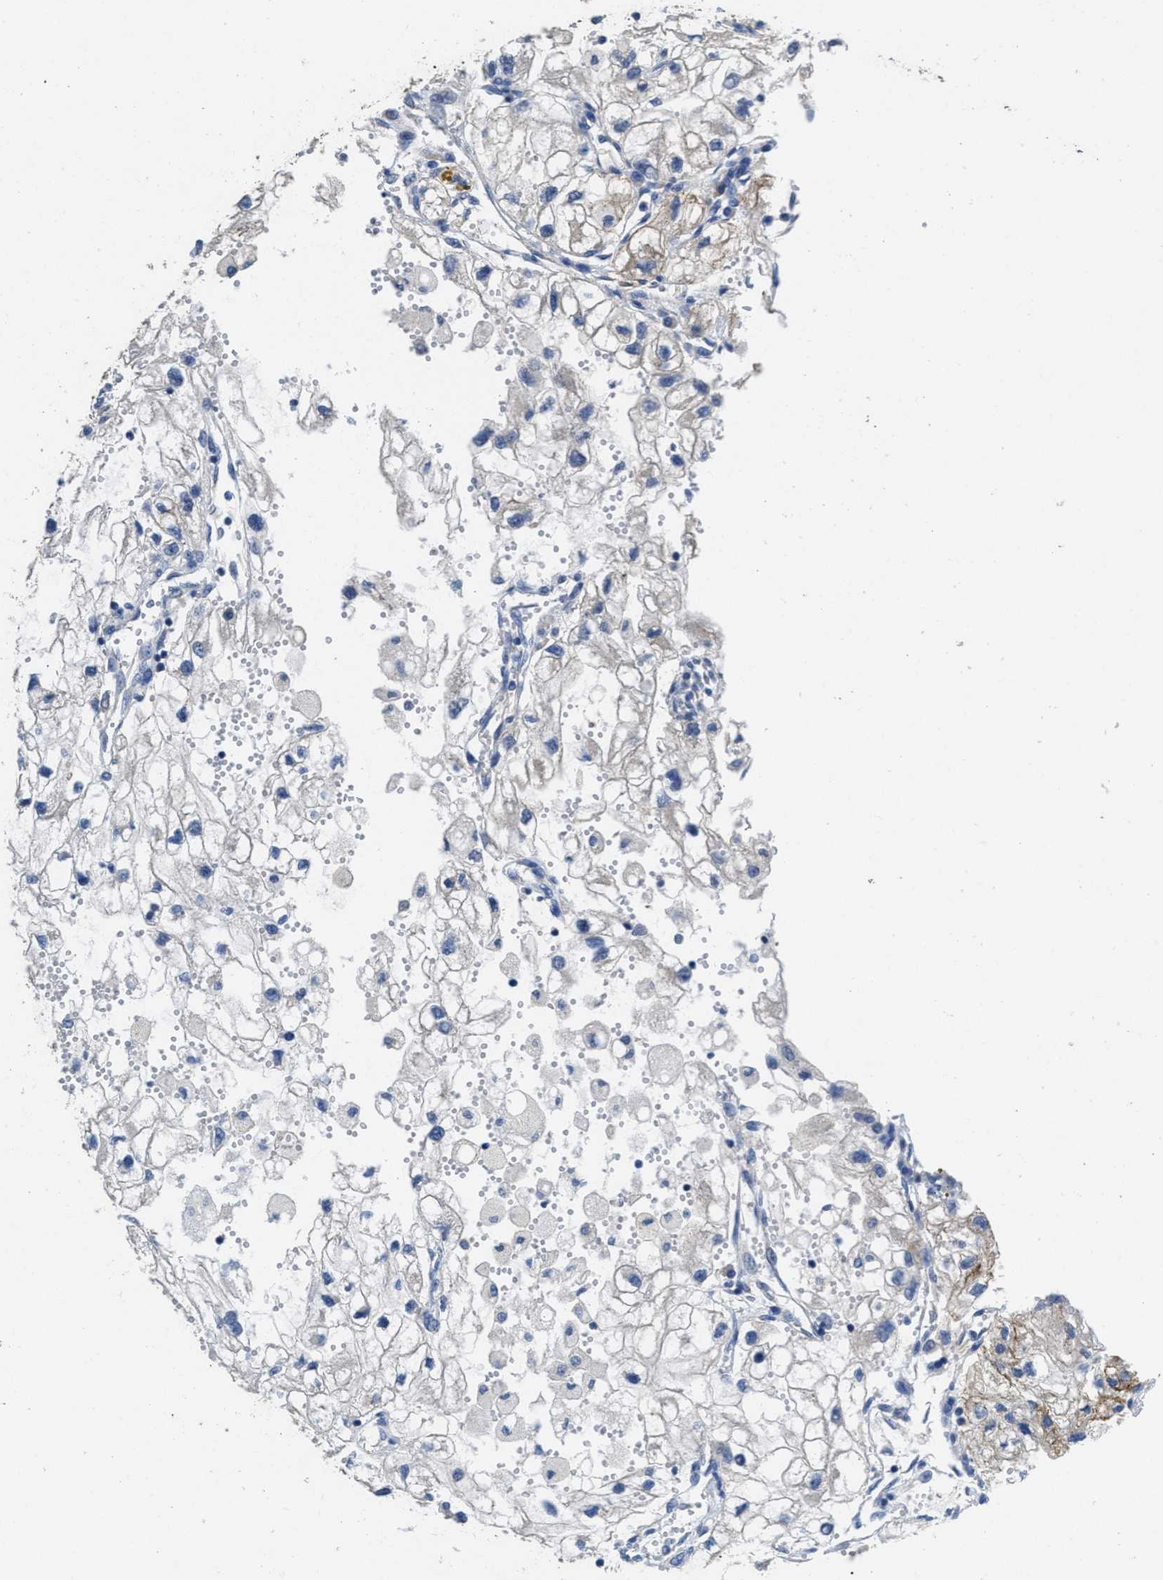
{"staining": {"intensity": "negative", "quantity": "none", "location": "none"}, "tissue": "renal cancer", "cell_type": "Tumor cells", "image_type": "cancer", "snomed": [{"axis": "morphology", "description": "Adenocarcinoma, NOS"}, {"axis": "topography", "description": "Kidney"}], "caption": "Immunohistochemical staining of renal cancer displays no significant positivity in tumor cells.", "gene": "CA9", "patient": {"sex": "female", "age": 70}}